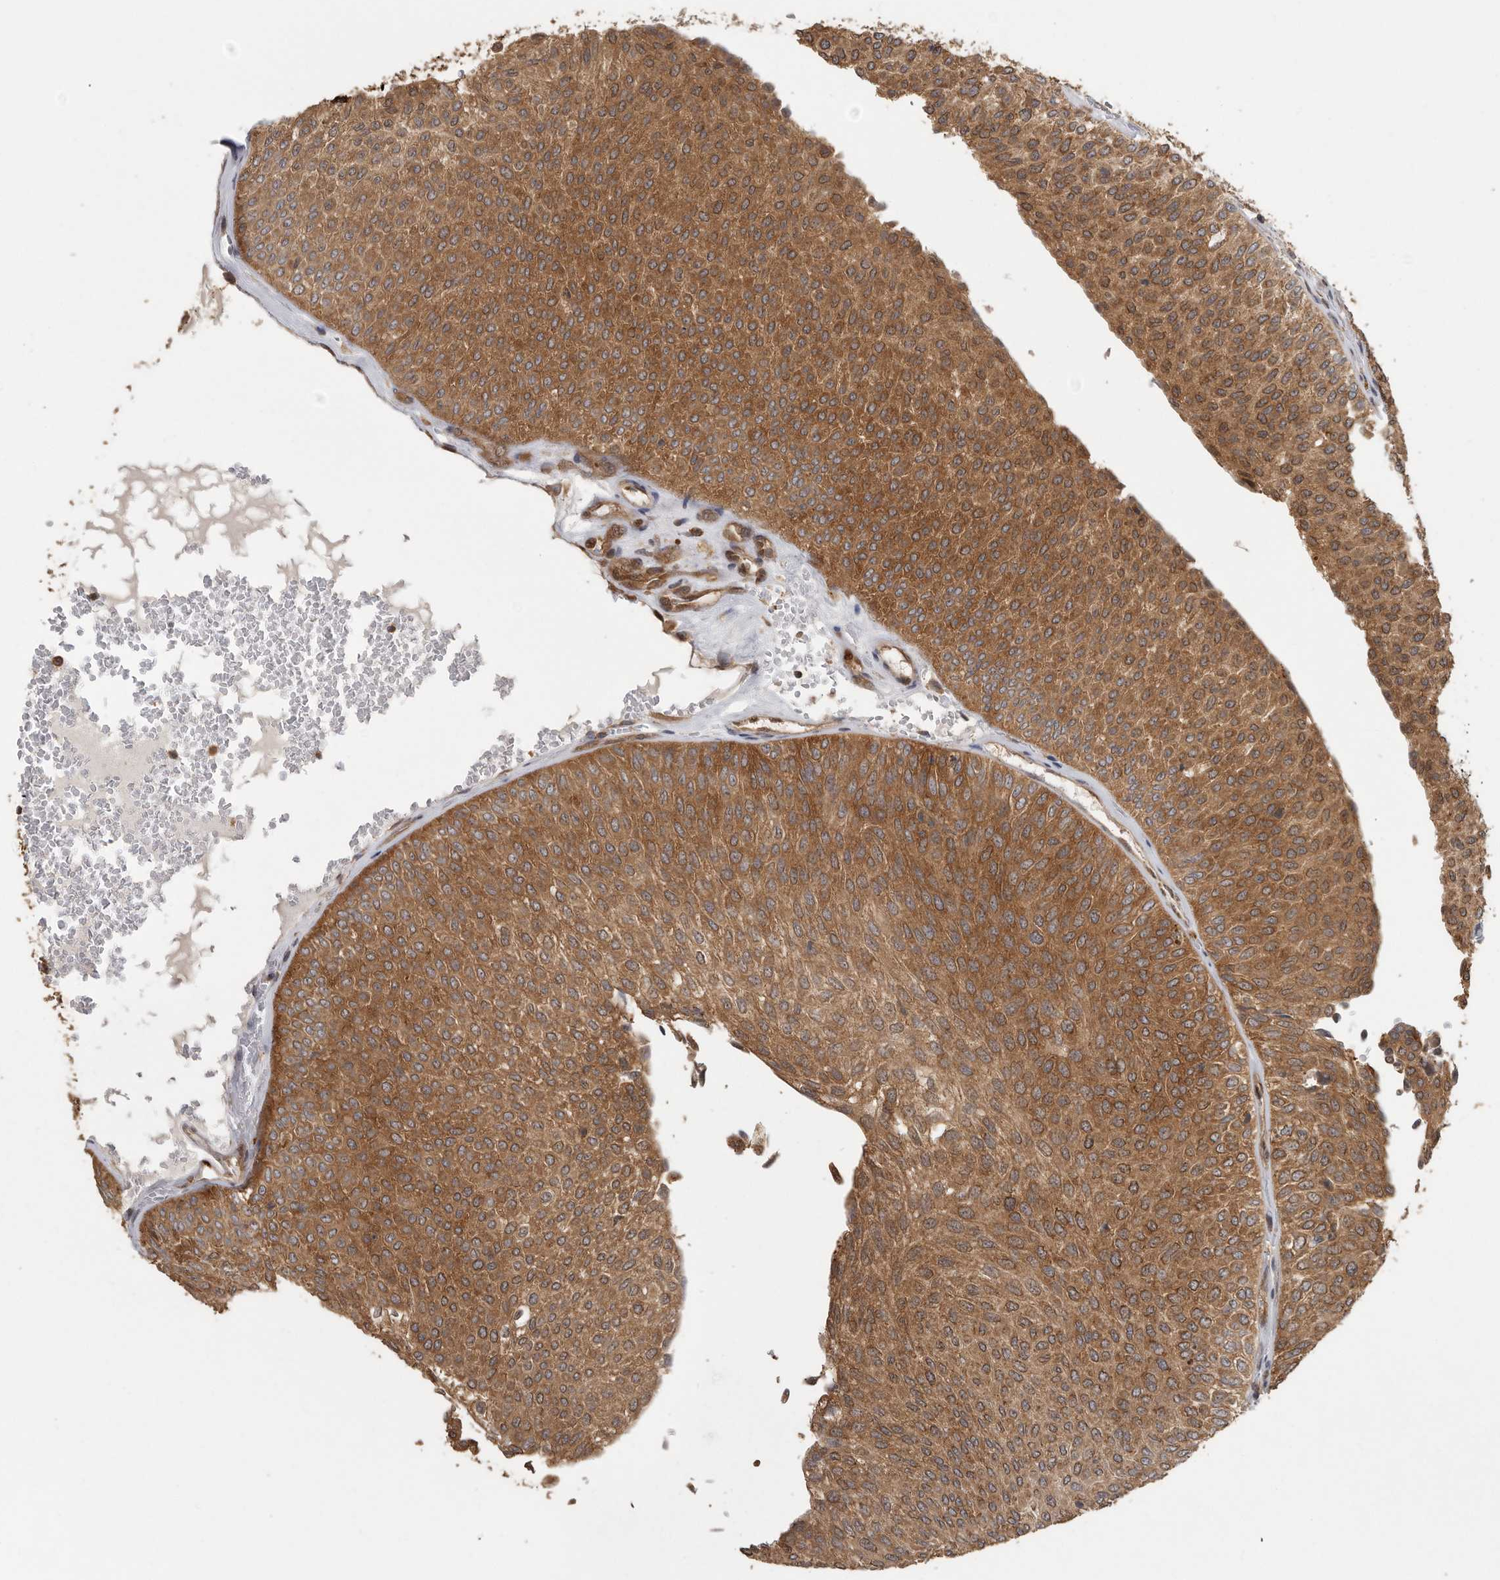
{"staining": {"intensity": "strong", "quantity": ">75%", "location": "cytoplasmic/membranous"}, "tissue": "urothelial cancer", "cell_type": "Tumor cells", "image_type": "cancer", "snomed": [{"axis": "morphology", "description": "Urothelial carcinoma, Low grade"}, {"axis": "topography", "description": "Urinary bladder"}], "caption": "Urothelial cancer stained with IHC demonstrates strong cytoplasmic/membranous expression in about >75% of tumor cells.", "gene": "CCT8", "patient": {"sex": "male", "age": 78}}